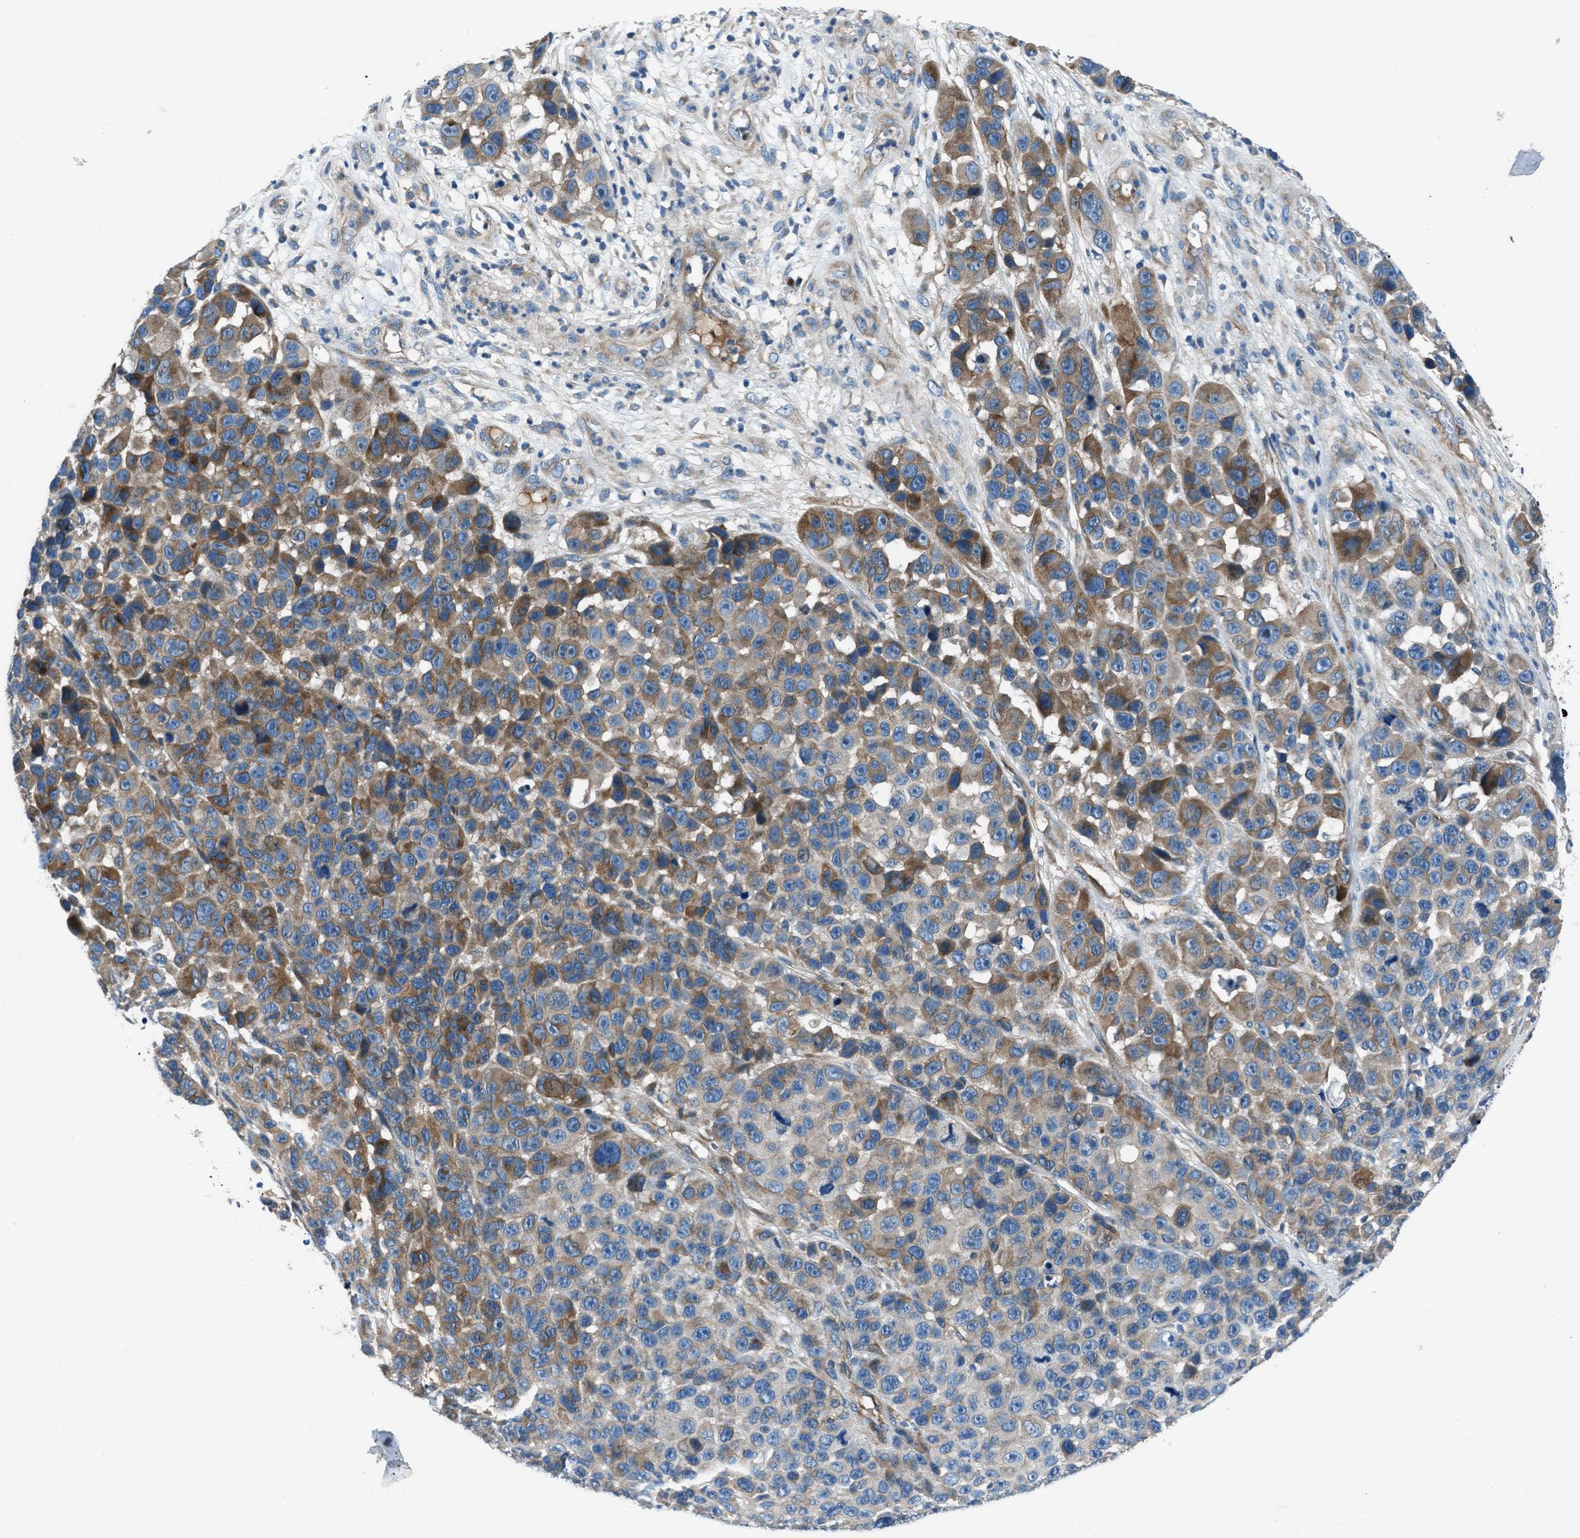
{"staining": {"intensity": "moderate", "quantity": ">75%", "location": "cytoplasmic/membranous"}, "tissue": "melanoma", "cell_type": "Tumor cells", "image_type": "cancer", "snomed": [{"axis": "morphology", "description": "Malignant melanoma, NOS"}, {"axis": "topography", "description": "Skin"}], "caption": "Immunohistochemistry of human malignant melanoma exhibits medium levels of moderate cytoplasmic/membranous expression in about >75% of tumor cells.", "gene": "SLC38A6", "patient": {"sex": "male", "age": 53}}